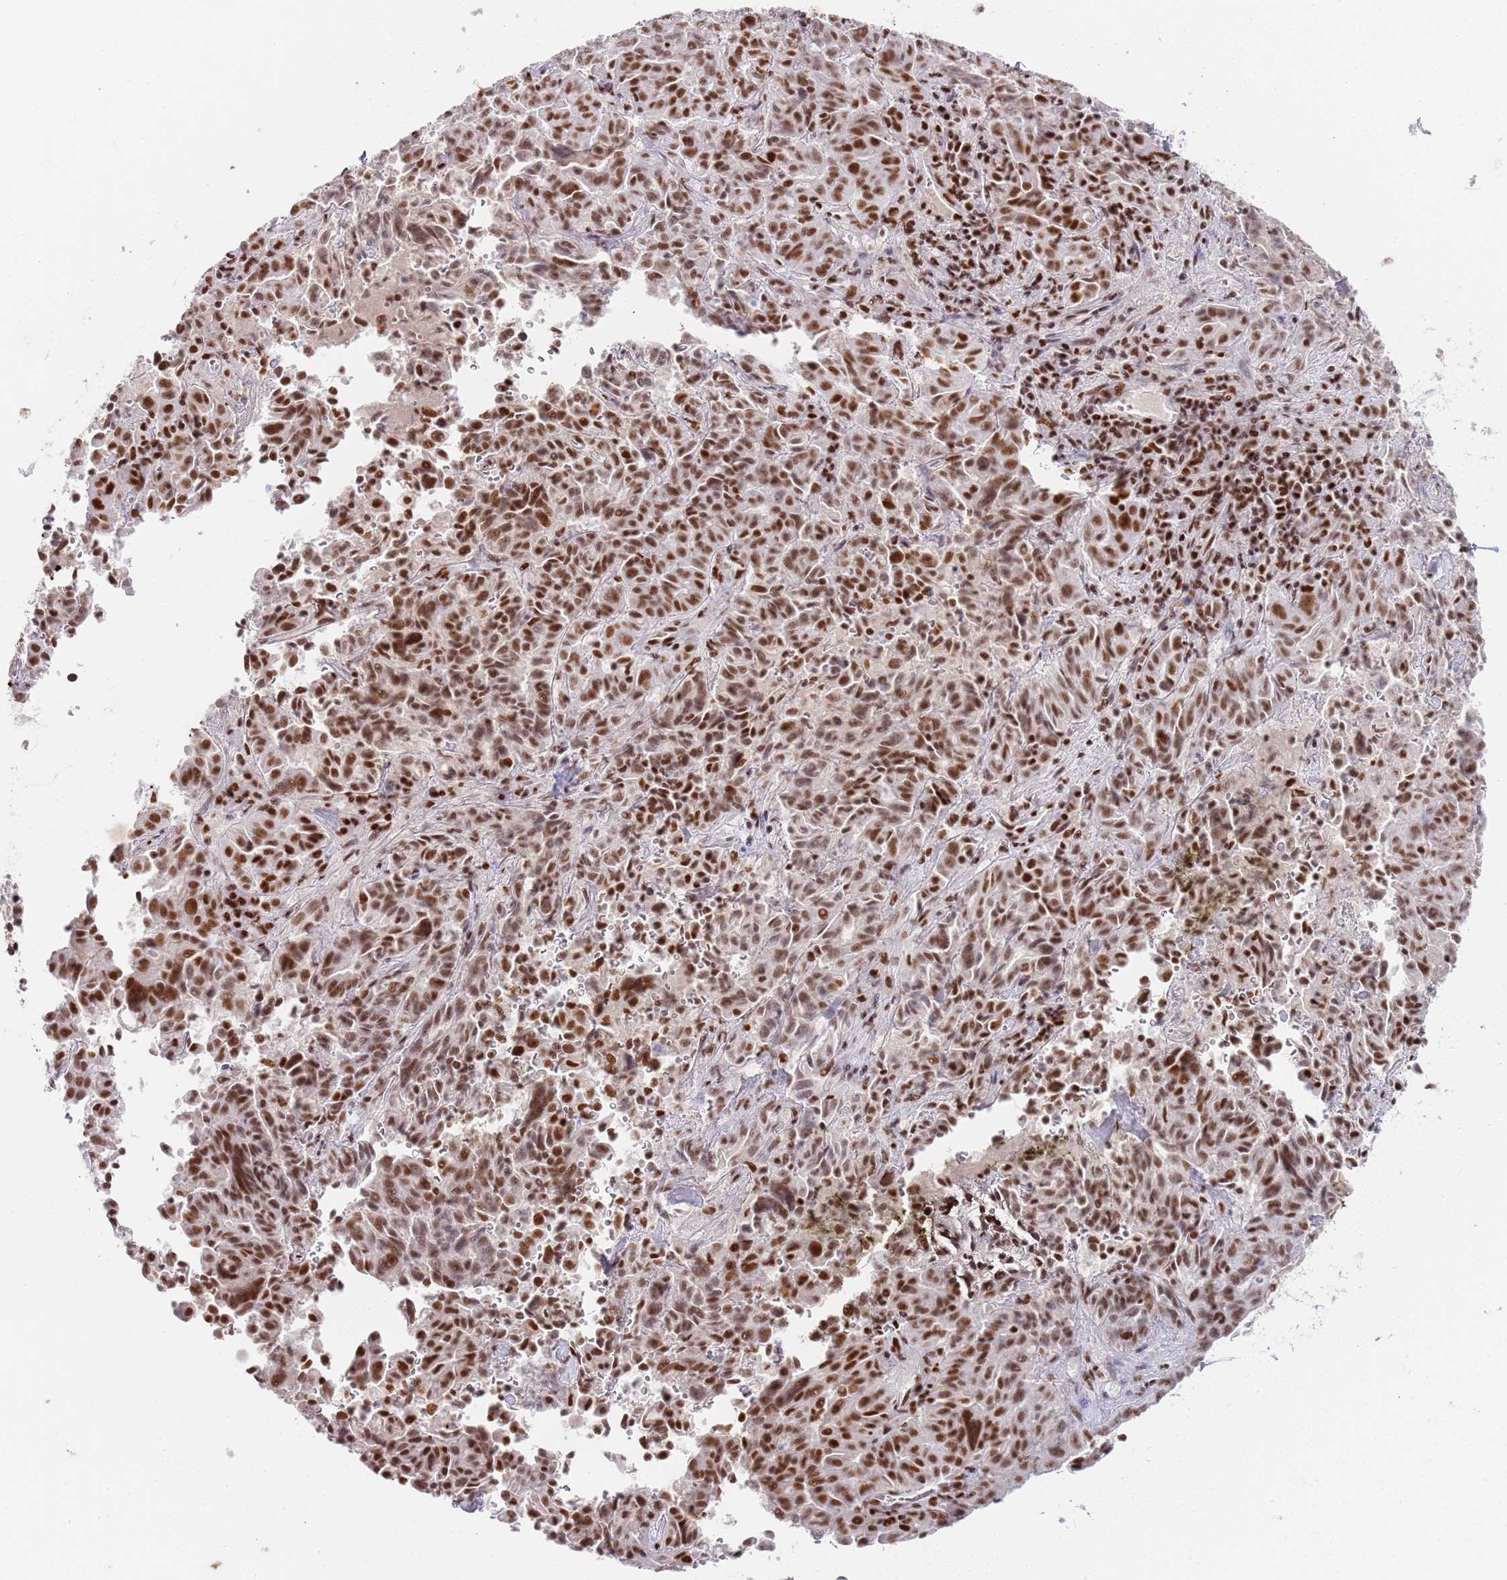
{"staining": {"intensity": "strong", "quantity": ">75%", "location": "nuclear"}, "tissue": "pancreatic cancer", "cell_type": "Tumor cells", "image_type": "cancer", "snomed": [{"axis": "morphology", "description": "Adenocarcinoma, NOS"}, {"axis": "topography", "description": "Pancreas"}], "caption": "Pancreatic adenocarcinoma stained with a brown dye exhibits strong nuclear positive positivity in about >75% of tumor cells.", "gene": "AKAP8L", "patient": {"sex": "male", "age": 63}}